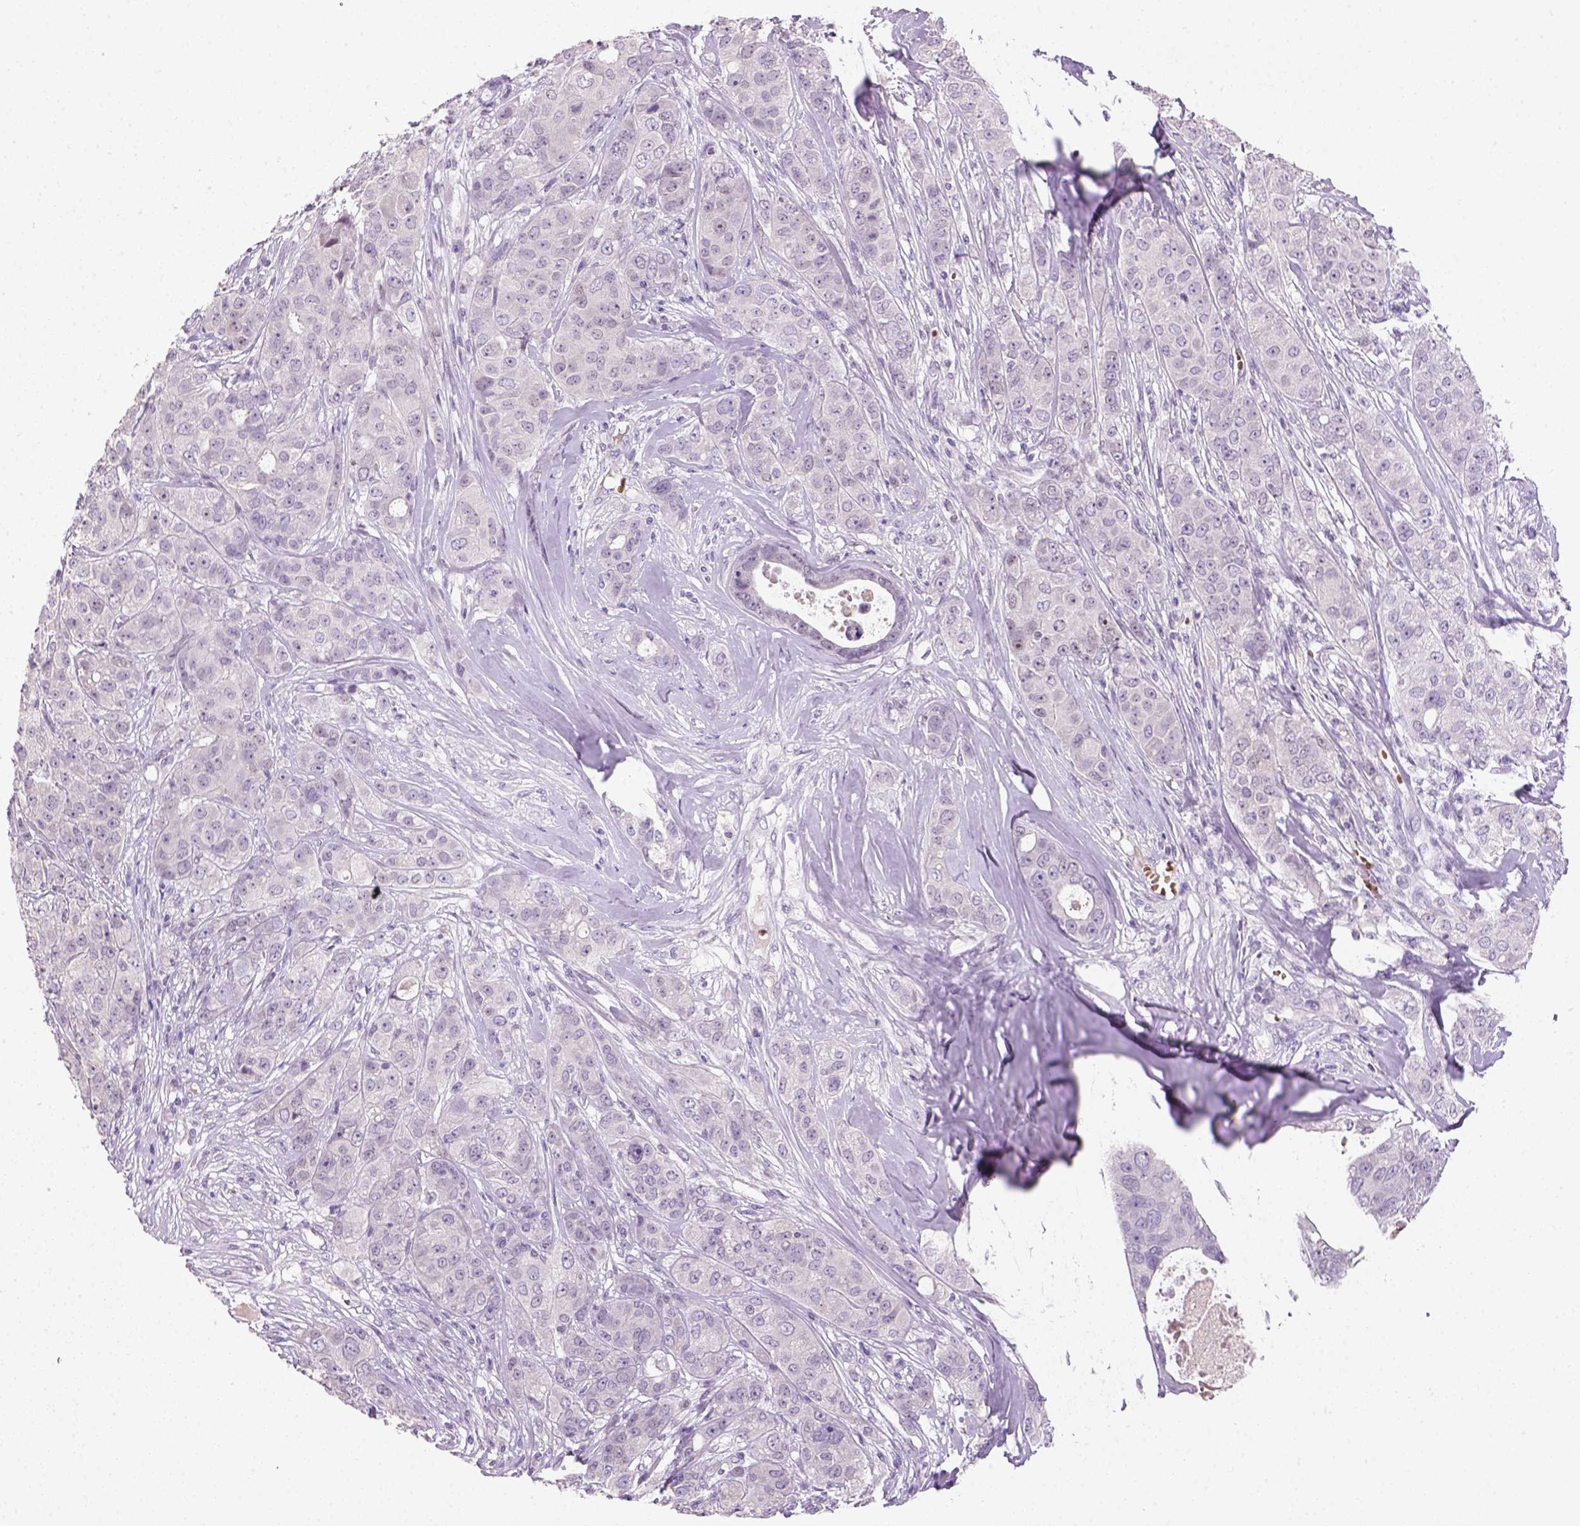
{"staining": {"intensity": "negative", "quantity": "none", "location": "none"}, "tissue": "breast cancer", "cell_type": "Tumor cells", "image_type": "cancer", "snomed": [{"axis": "morphology", "description": "Duct carcinoma"}, {"axis": "topography", "description": "Breast"}], "caption": "An image of human intraductal carcinoma (breast) is negative for staining in tumor cells.", "gene": "ZMAT4", "patient": {"sex": "female", "age": 43}}